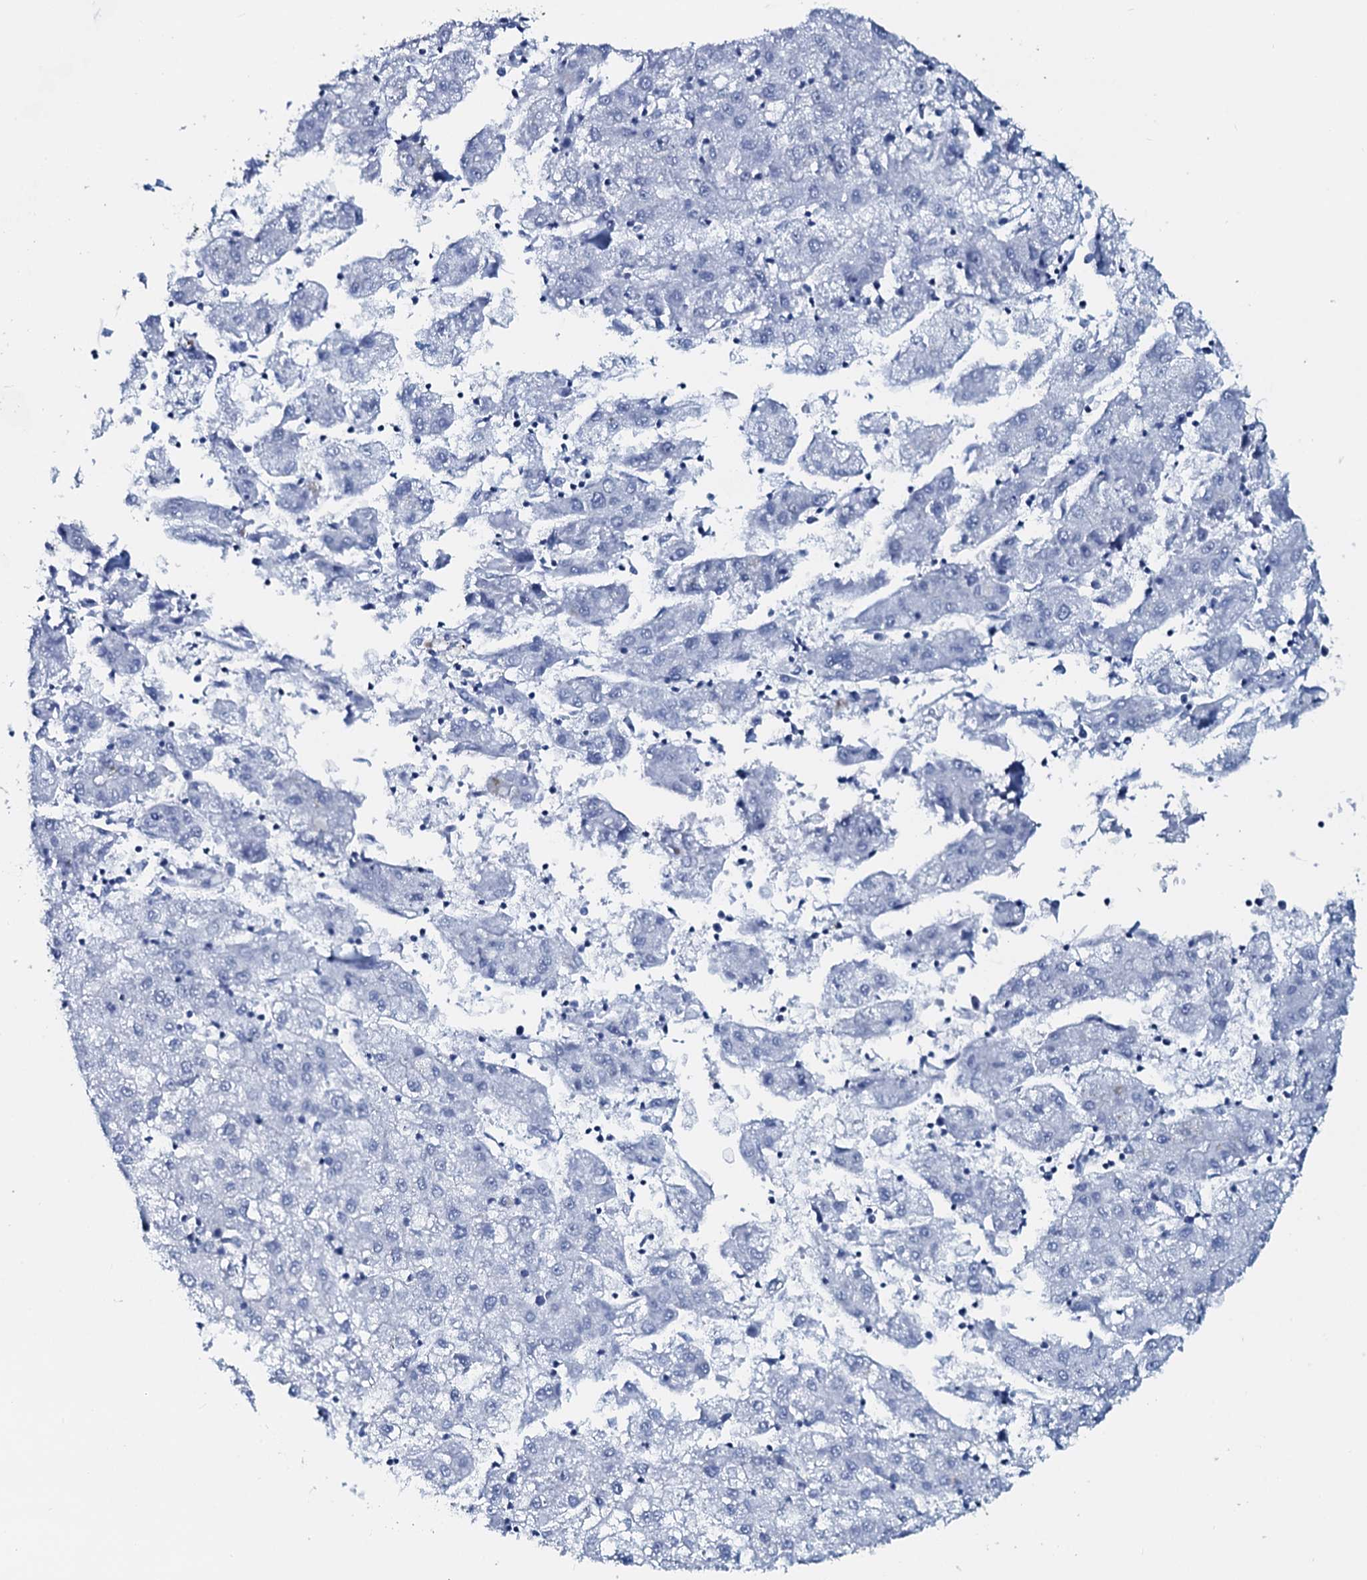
{"staining": {"intensity": "negative", "quantity": "none", "location": "none"}, "tissue": "liver cancer", "cell_type": "Tumor cells", "image_type": "cancer", "snomed": [{"axis": "morphology", "description": "Carcinoma, Hepatocellular, NOS"}, {"axis": "topography", "description": "Liver"}], "caption": "Histopathology image shows no significant protein staining in tumor cells of liver cancer (hepatocellular carcinoma).", "gene": "SLC4A7", "patient": {"sex": "male", "age": 72}}